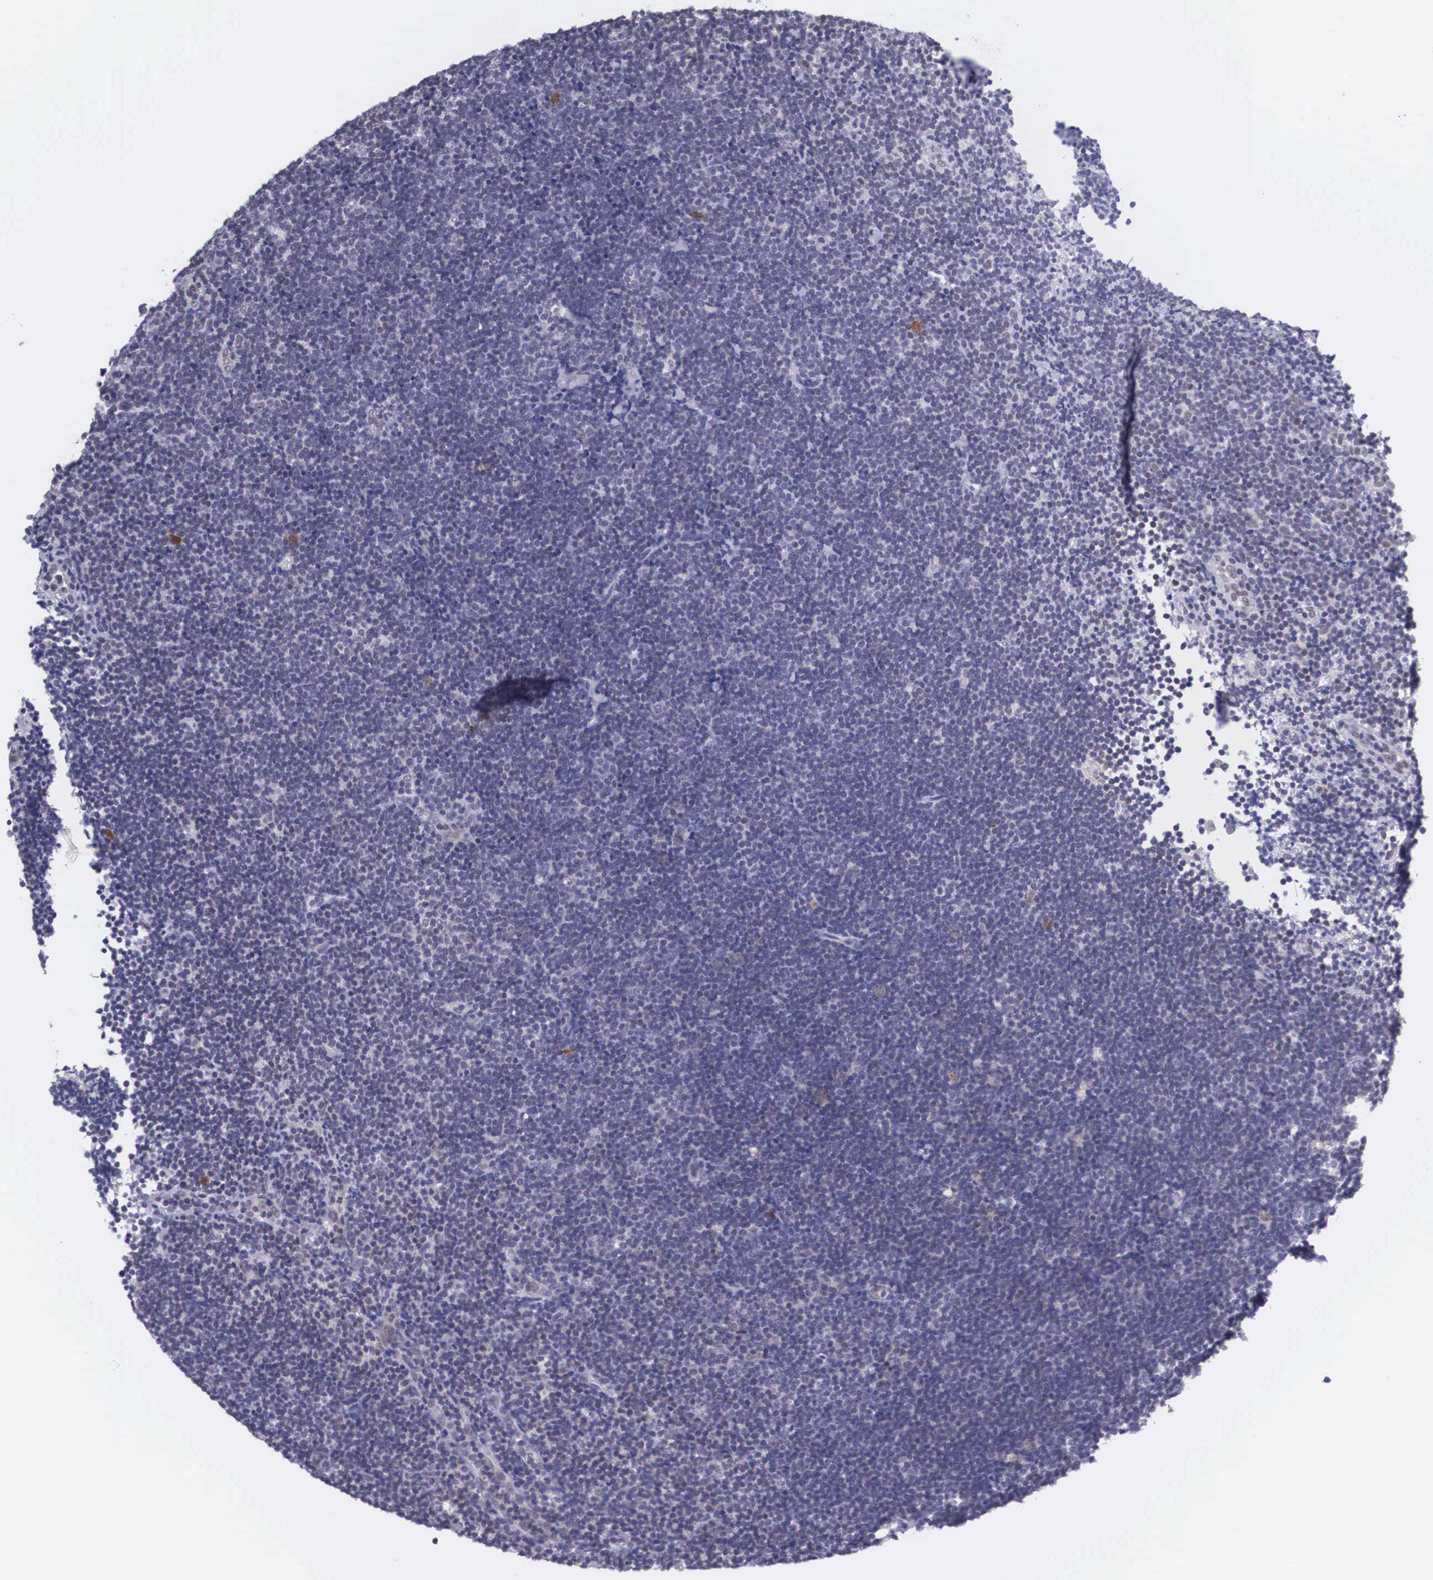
{"staining": {"intensity": "negative", "quantity": "none", "location": "none"}, "tissue": "lymphoma", "cell_type": "Tumor cells", "image_type": "cancer", "snomed": [{"axis": "morphology", "description": "Malignant lymphoma, non-Hodgkin's type, Low grade"}, {"axis": "topography", "description": "Lymph node"}], "caption": "The image exhibits no significant expression in tumor cells of malignant lymphoma, non-Hodgkin's type (low-grade). (Brightfield microscopy of DAB (3,3'-diaminobenzidine) IHC at high magnification).", "gene": "NINL", "patient": {"sex": "female", "age": 51}}